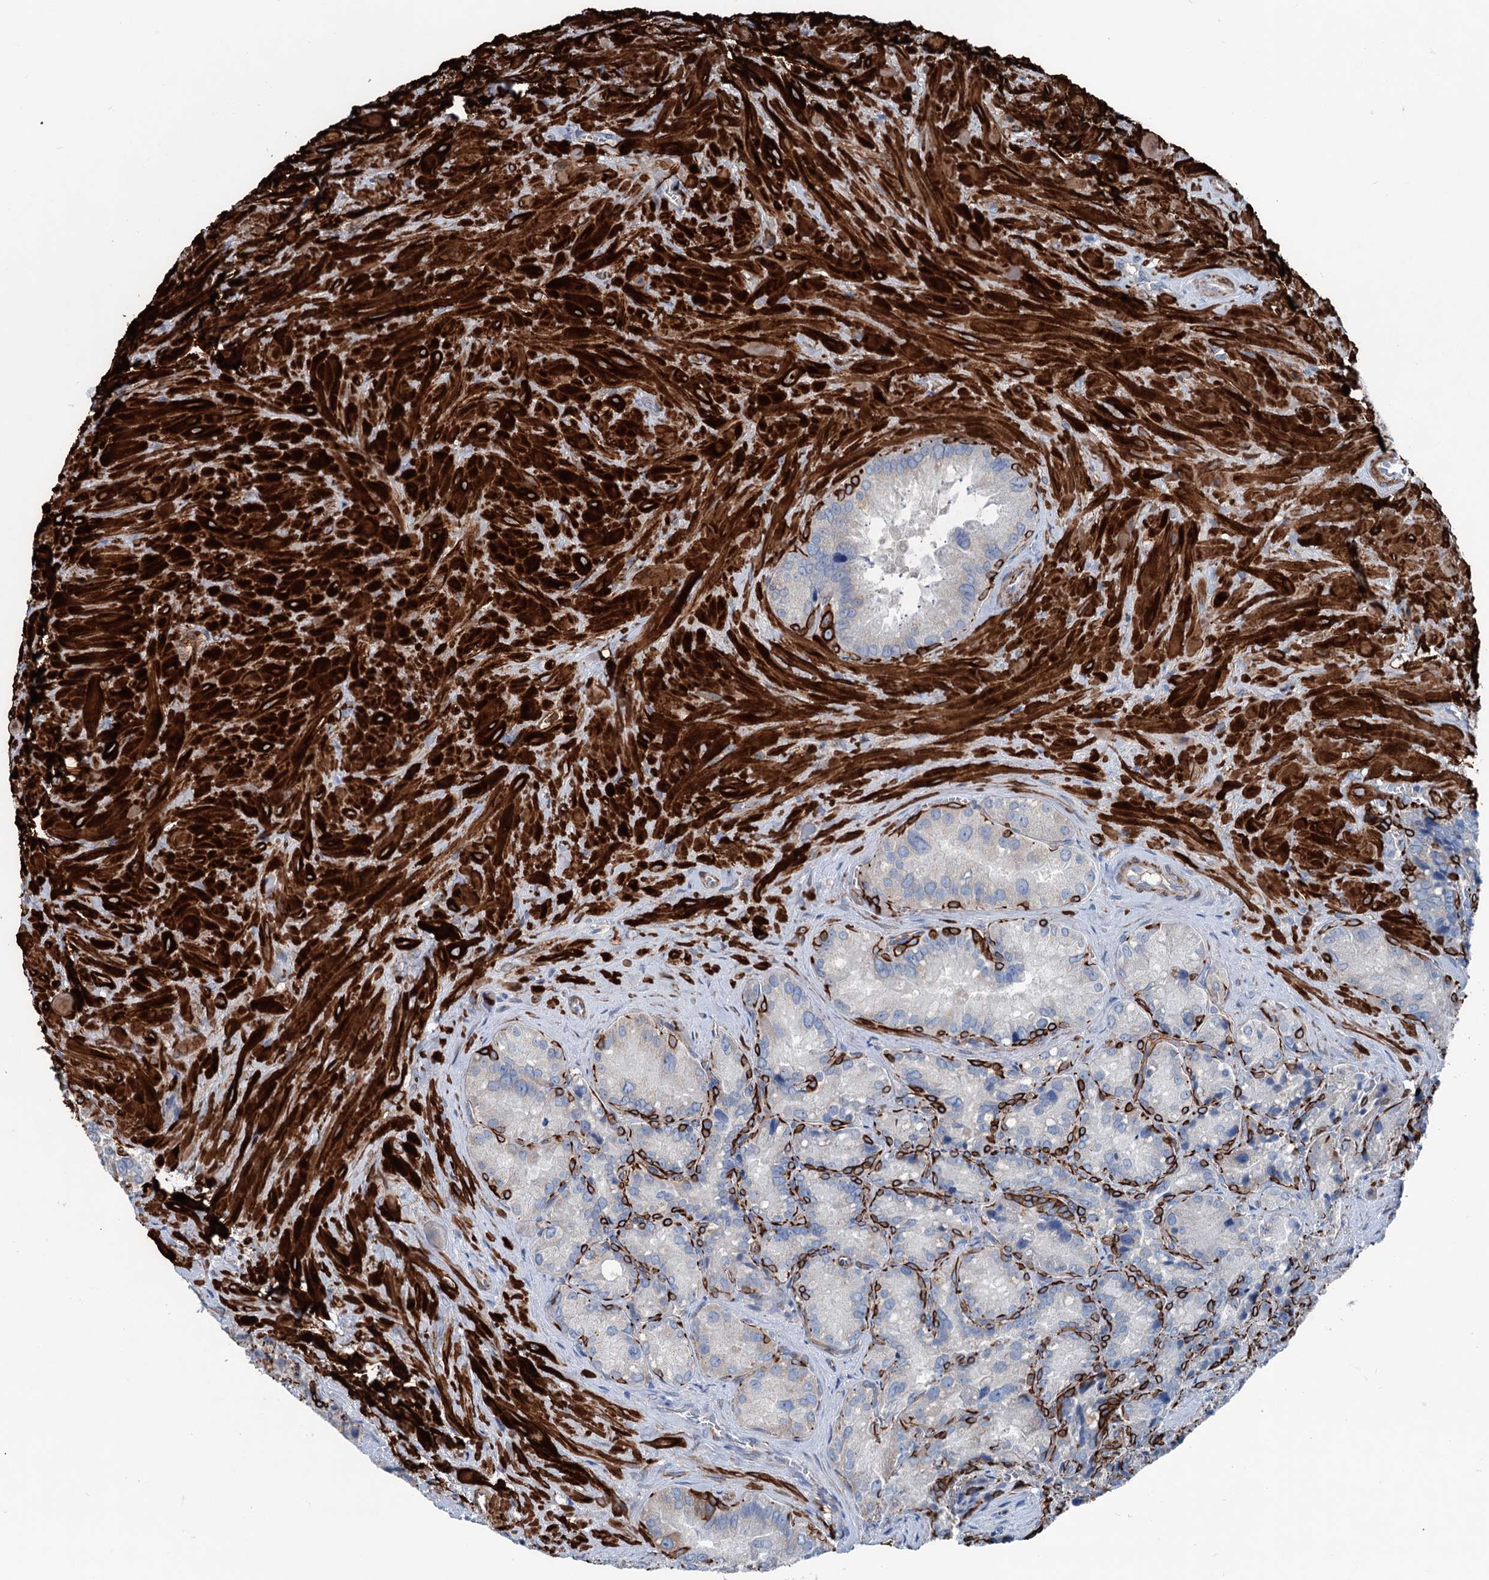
{"staining": {"intensity": "strong", "quantity": "<25%", "location": "cytoplasmic/membranous"}, "tissue": "seminal vesicle", "cell_type": "Glandular cells", "image_type": "normal", "snomed": [{"axis": "morphology", "description": "Normal tissue, NOS"}, {"axis": "topography", "description": "Seminal veicle"}], "caption": "A histopathology image of seminal vesicle stained for a protein reveals strong cytoplasmic/membranous brown staining in glandular cells. The staining is performed using DAB brown chromogen to label protein expression. The nuclei are counter-stained blue using hematoxylin.", "gene": "CALCOCO1", "patient": {"sex": "male", "age": 62}}